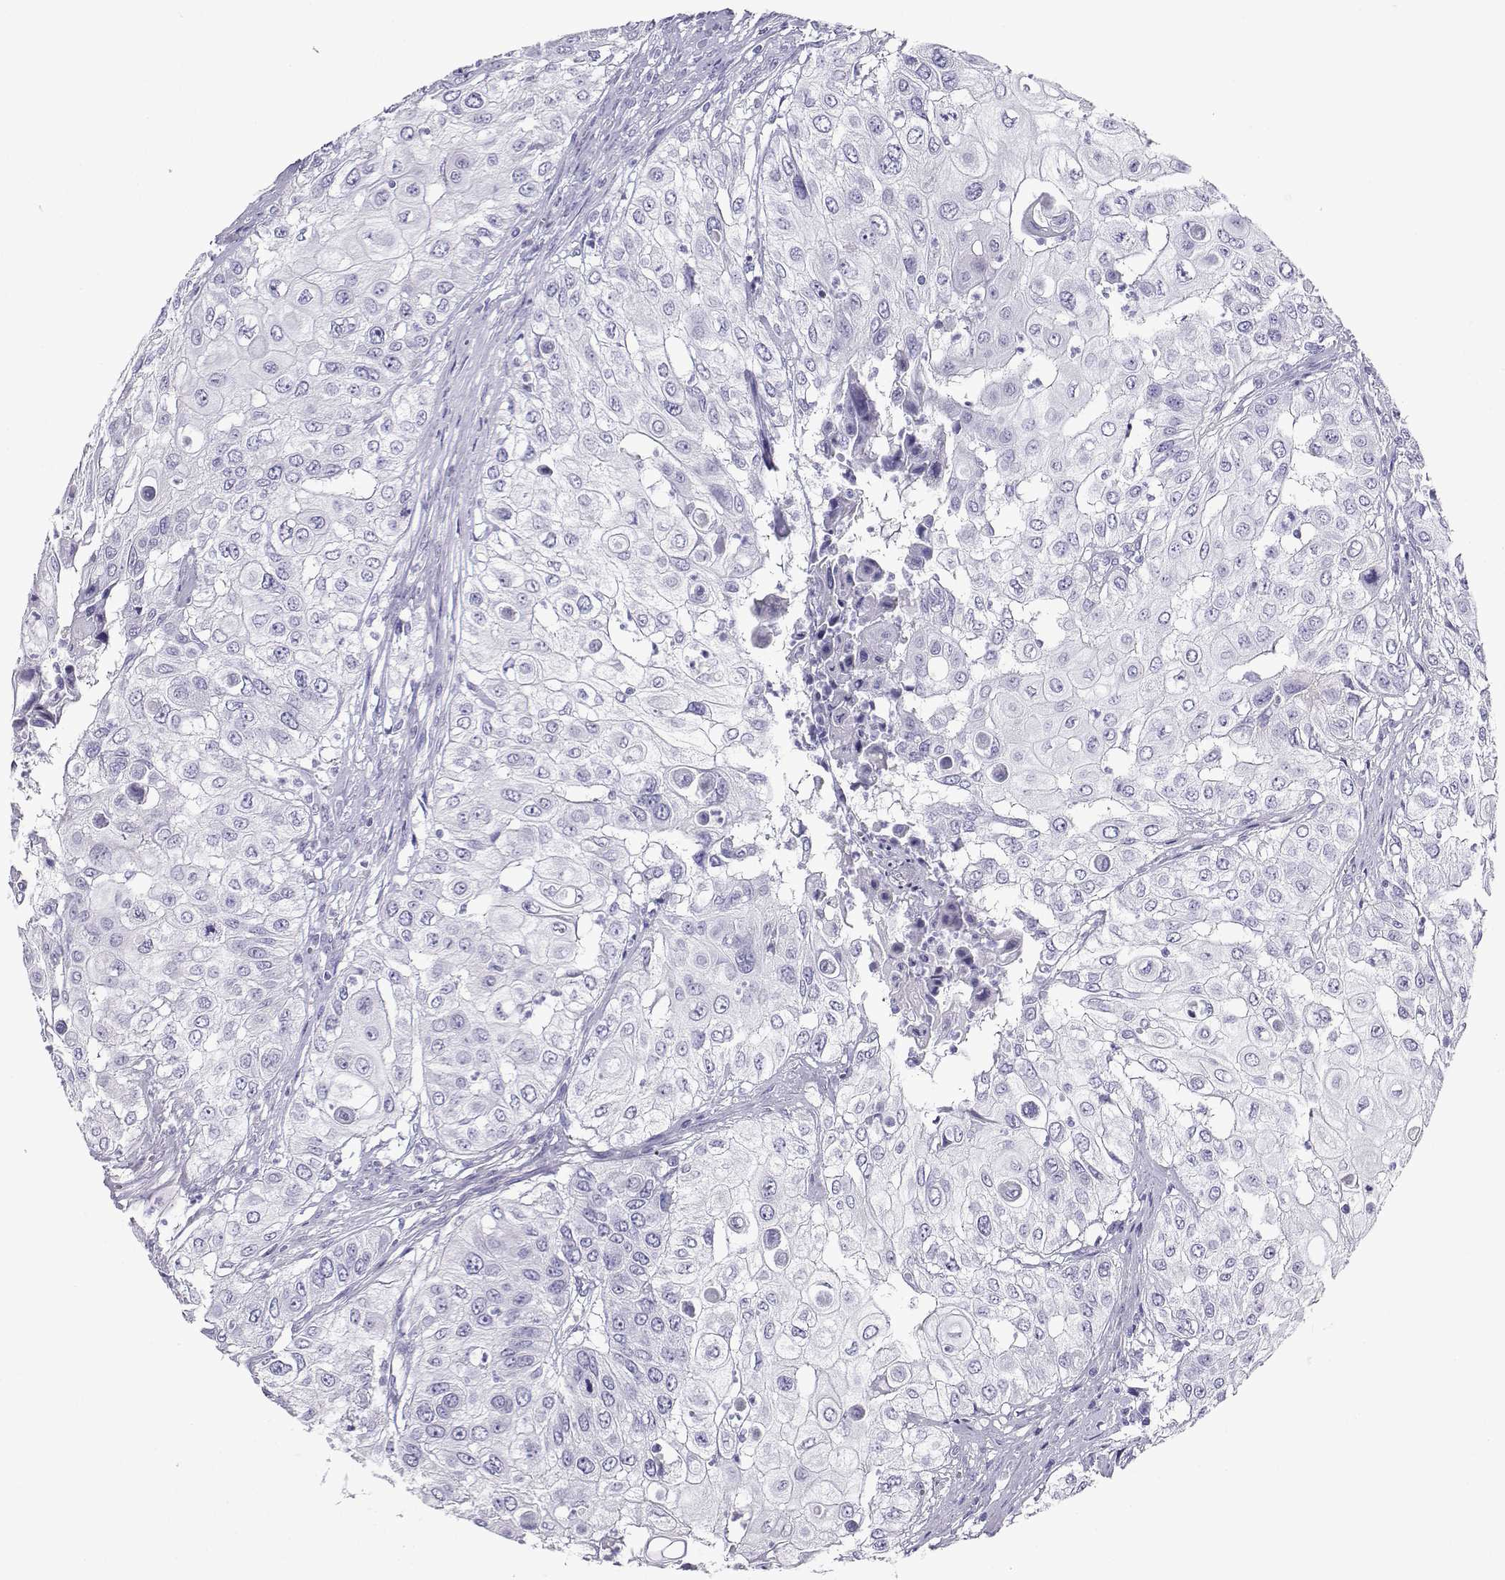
{"staining": {"intensity": "negative", "quantity": "none", "location": "none"}, "tissue": "urothelial cancer", "cell_type": "Tumor cells", "image_type": "cancer", "snomed": [{"axis": "morphology", "description": "Urothelial carcinoma, High grade"}, {"axis": "topography", "description": "Urinary bladder"}], "caption": "Tumor cells show no significant positivity in urothelial cancer. (DAB IHC with hematoxylin counter stain).", "gene": "CD109", "patient": {"sex": "female", "age": 79}}